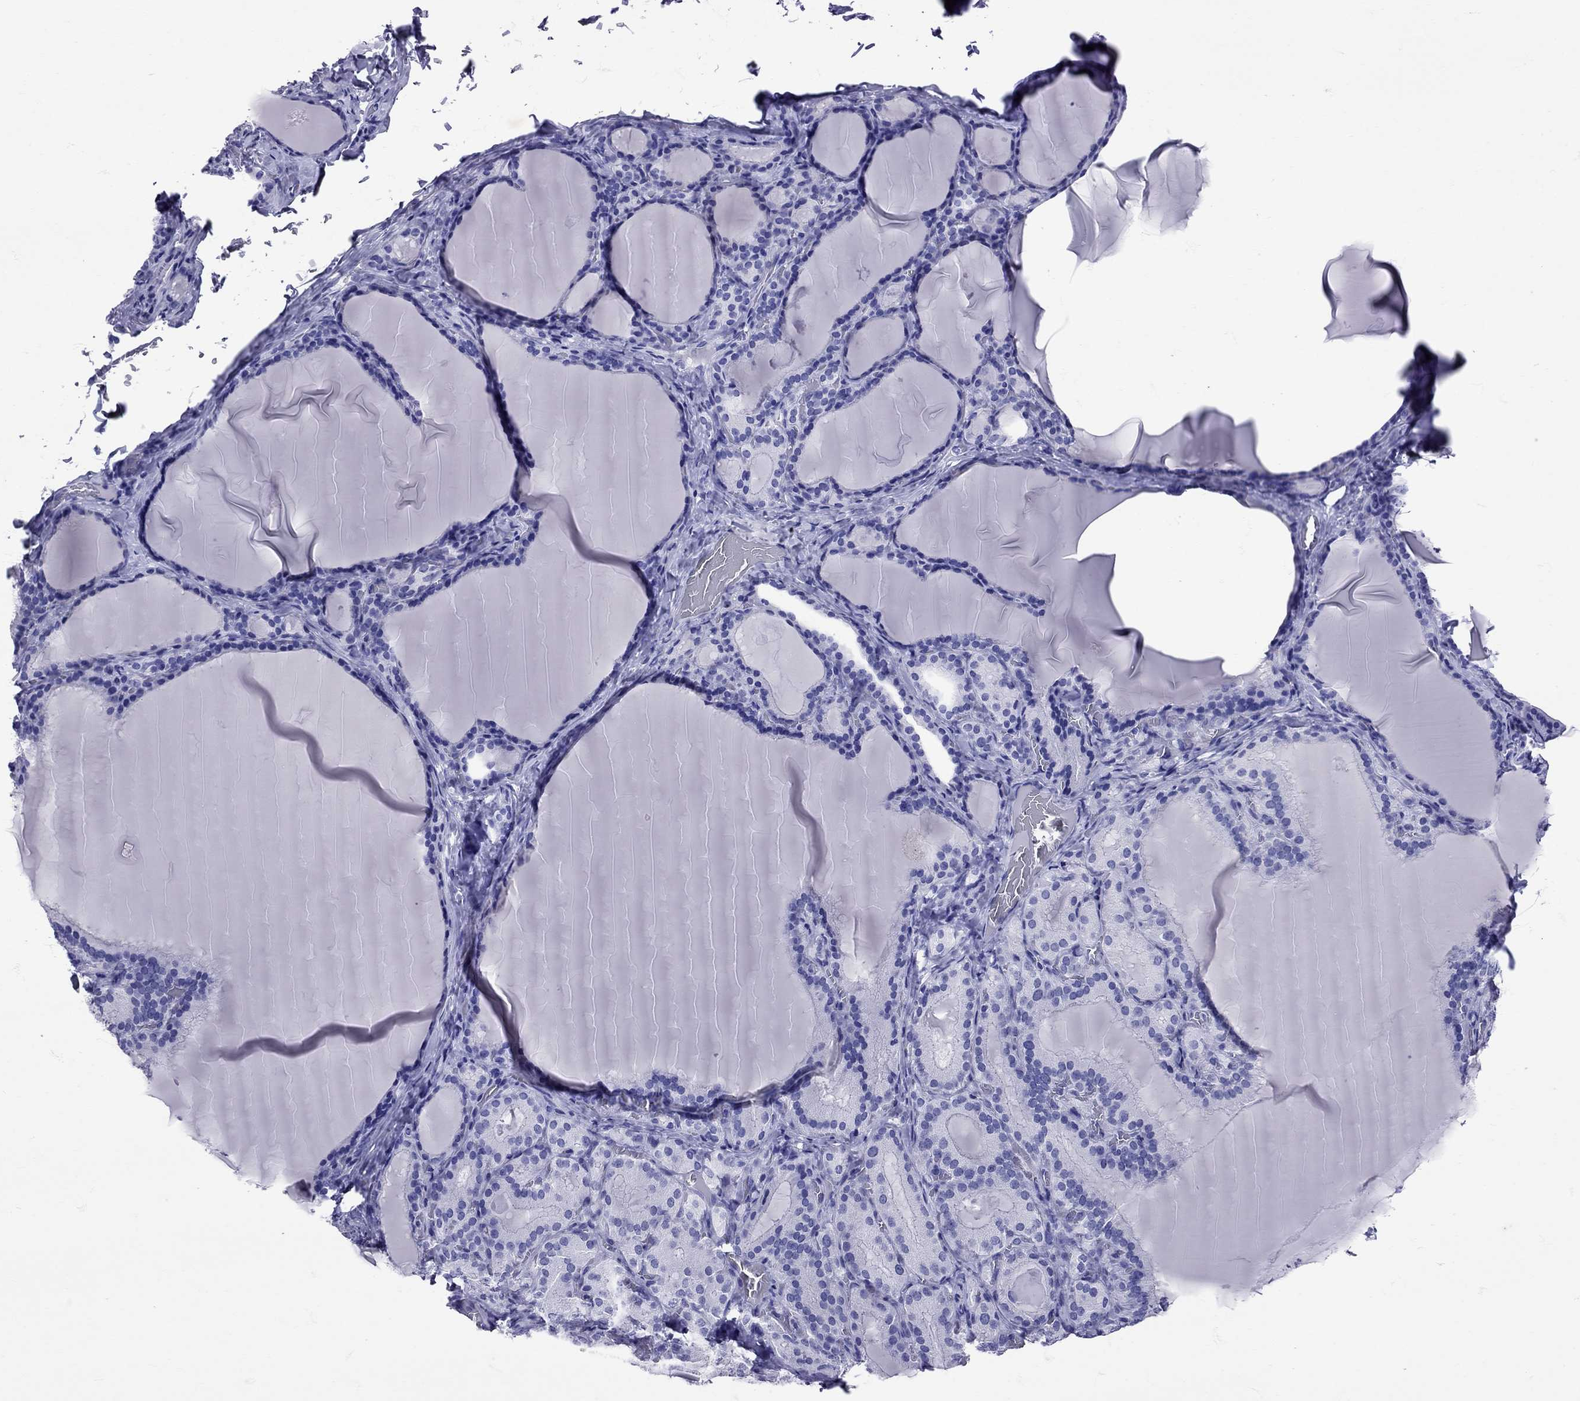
{"staining": {"intensity": "negative", "quantity": "none", "location": "none"}, "tissue": "thyroid gland", "cell_type": "Glandular cells", "image_type": "normal", "snomed": [{"axis": "morphology", "description": "Normal tissue, NOS"}, {"axis": "morphology", "description": "Hyperplasia, NOS"}, {"axis": "topography", "description": "Thyroid gland"}], "caption": "Glandular cells are negative for protein expression in benign human thyroid gland. (Brightfield microscopy of DAB (3,3'-diaminobenzidine) immunohistochemistry at high magnification).", "gene": "AVP", "patient": {"sex": "female", "age": 27}}